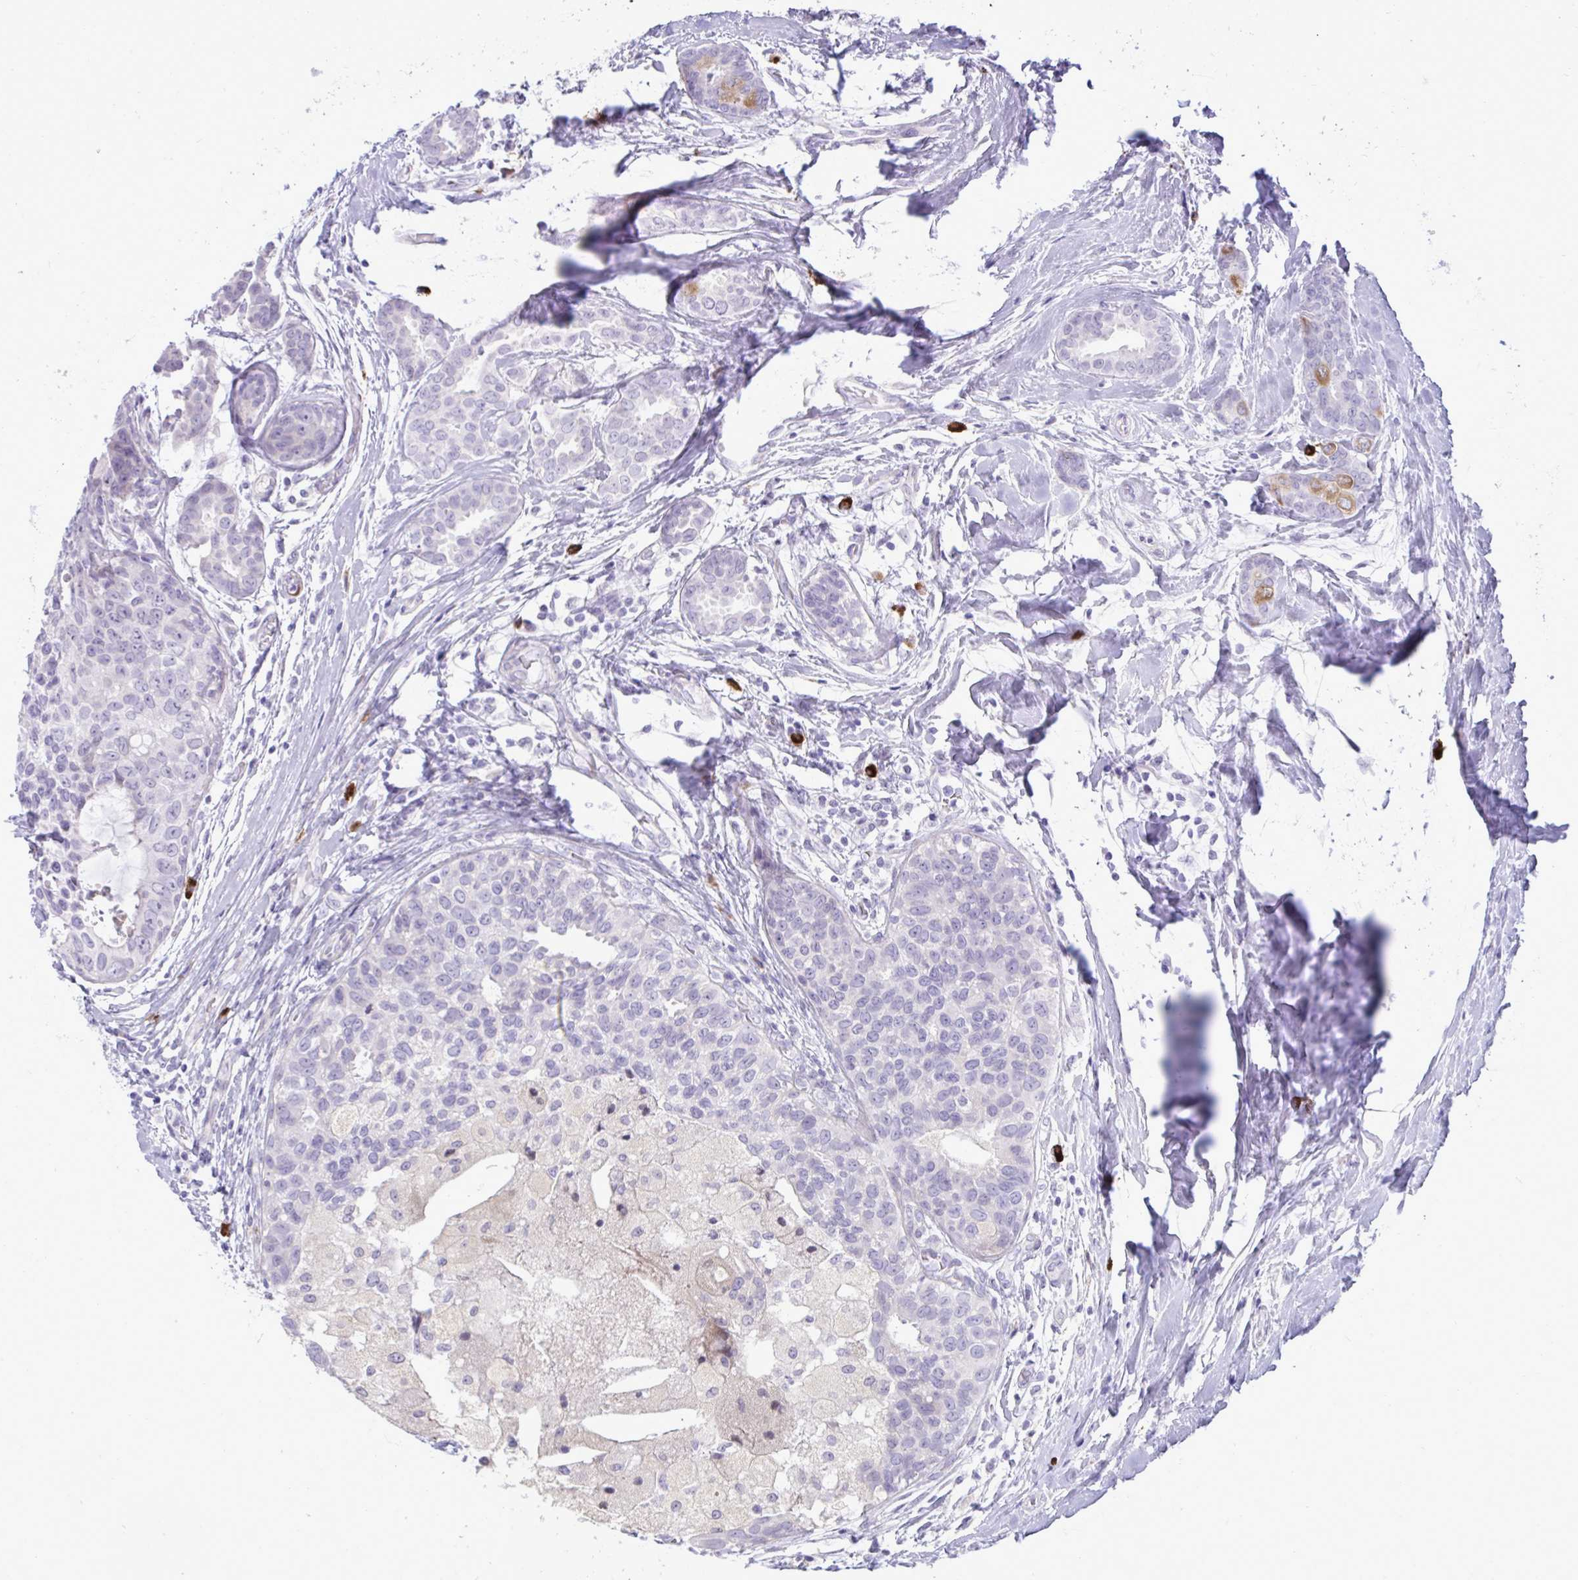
{"staining": {"intensity": "moderate", "quantity": "<25%", "location": "cytoplasmic/membranous"}, "tissue": "breast cancer", "cell_type": "Tumor cells", "image_type": "cancer", "snomed": [{"axis": "morphology", "description": "Duct carcinoma"}, {"axis": "topography", "description": "Breast"}], "caption": "IHC image of neoplastic tissue: human breast infiltrating ductal carcinoma stained using immunohistochemistry exhibits low levels of moderate protein expression localized specifically in the cytoplasmic/membranous of tumor cells, appearing as a cytoplasmic/membranous brown color.", "gene": "SPAG1", "patient": {"sex": "female", "age": 45}}